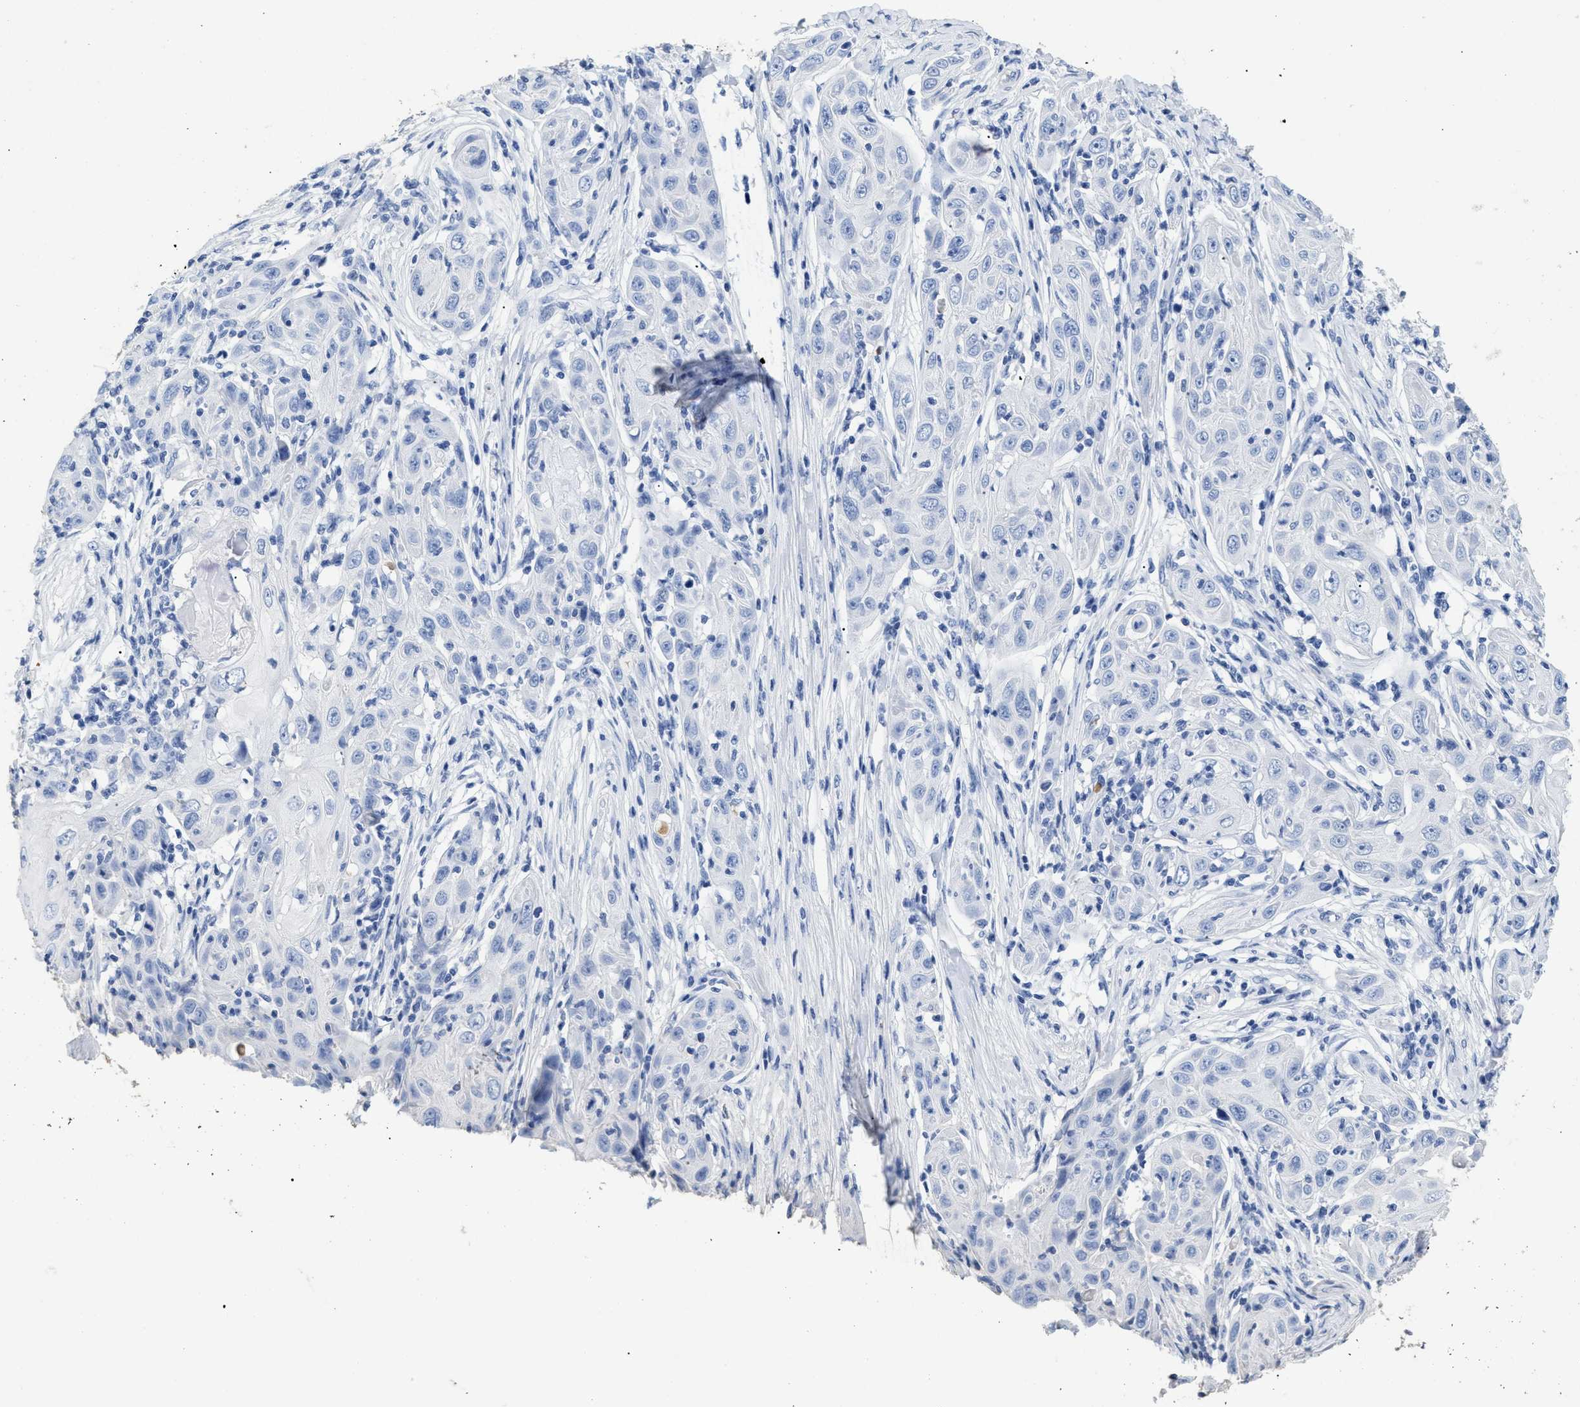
{"staining": {"intensity": "negative", "quantity": "none", "location": "none"}, "tissue": "skin cancer", "cell_type": "Tumor cells", "image_type": "cancer", "snomed": [{"axis": "morphology", "description": "Squamous cell carcinoma, NOS"}, {"axis": "topography", "description": "Skin"}], "caption": "Immunohistochemical staining of squamous cell carcinoma (skin) reveals no significant expression in tumor cells.", "gene": "DLC1", "patient": {"sex": "female", "age": 88}}